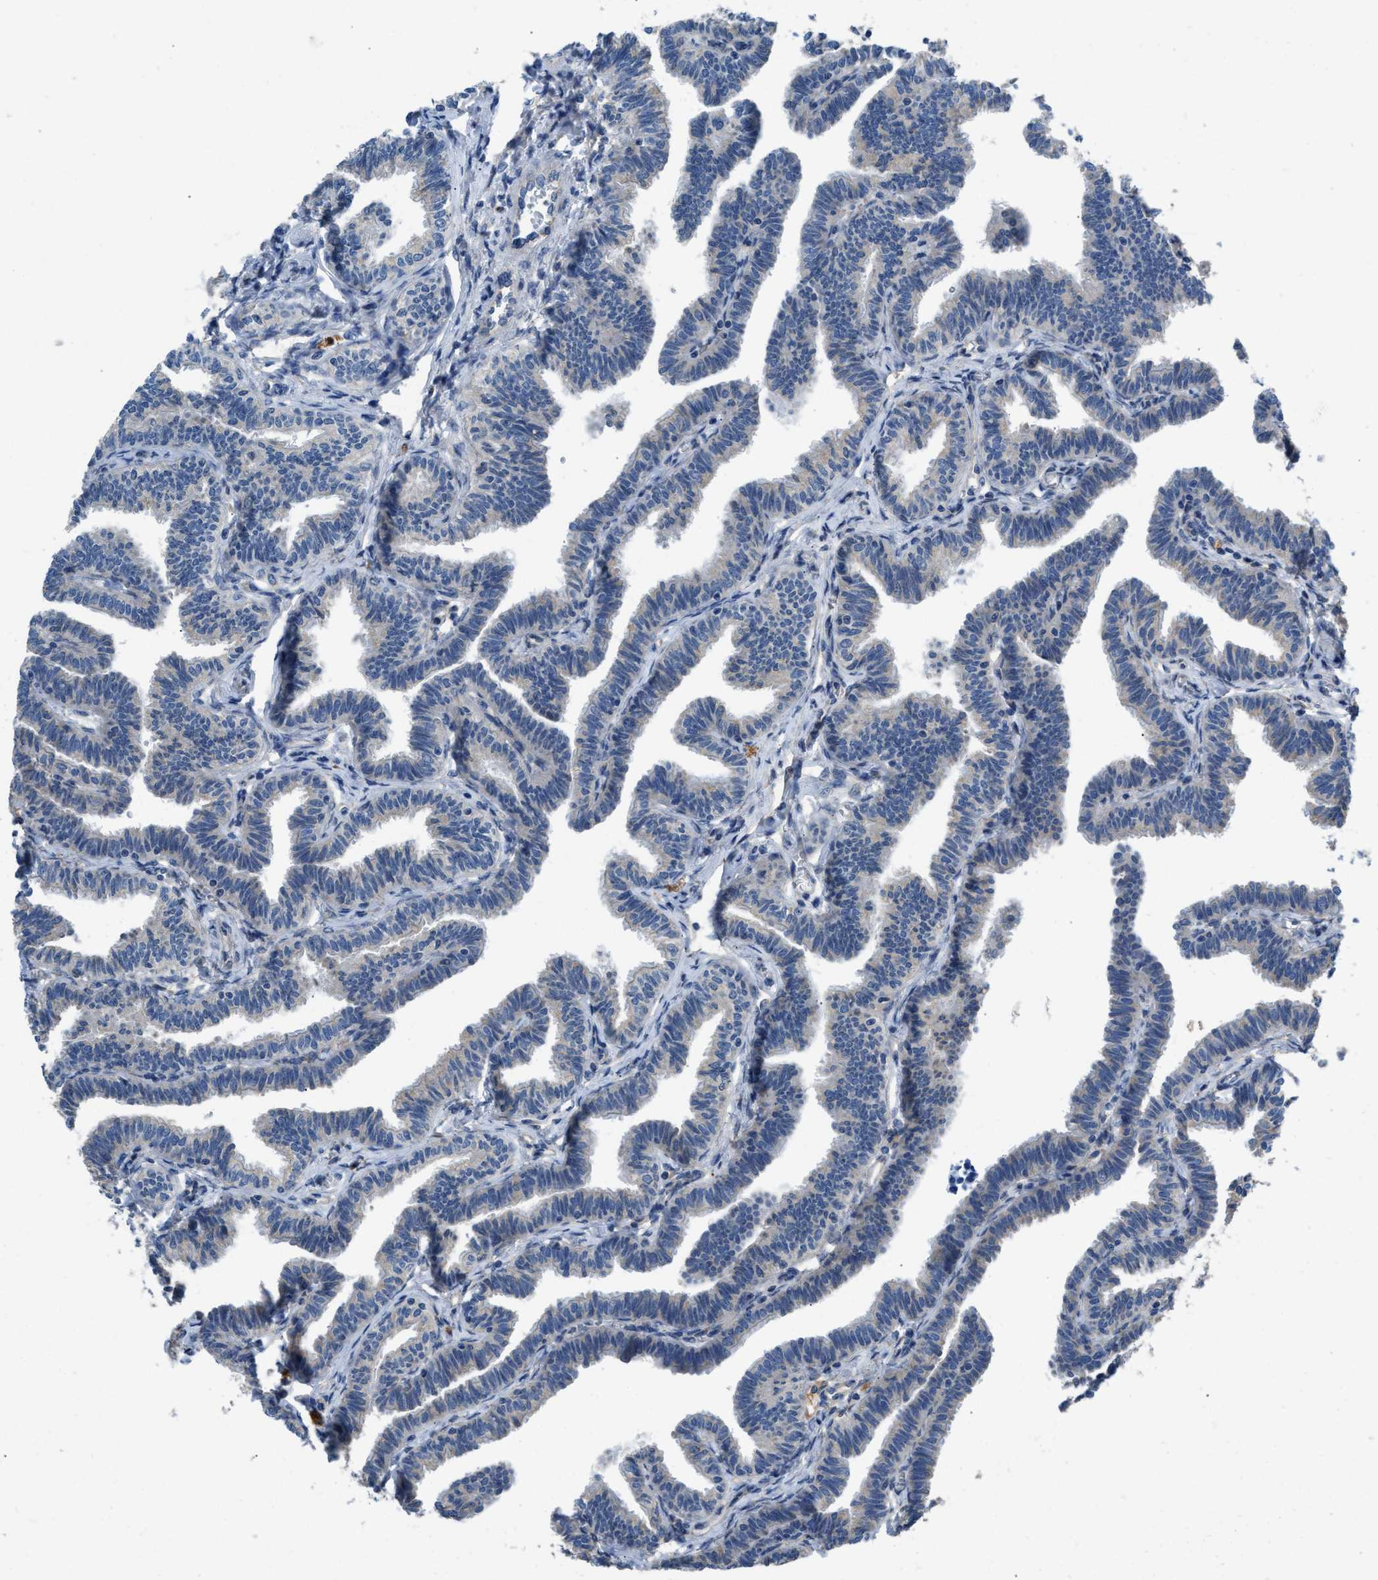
{"staining": {"intensity": "weak", "quantity": "<25%", "location": "cytoplasmic/membranous"}, "tissue": "fallopian tube", "cell_type": "Glandular cells", "image_type": "normal", "snomed": [{"axis": "morphology", "description": "Normal tissue, NOS"}, {"axis": "topography", "description": "Fallopian tube"}, {"axis": "topography", "description": "Ovary"}], "caption": "Immunohistochemical staining of normal human fallopian tube reveals no significant staining in glandular cells. Brightfield microscopy of IHC stained with DAB (brown) and hematoxylin (blue), captured at high magnification.", "gene": "GGCX", "patient": {"sex": "female", "age": 23}}